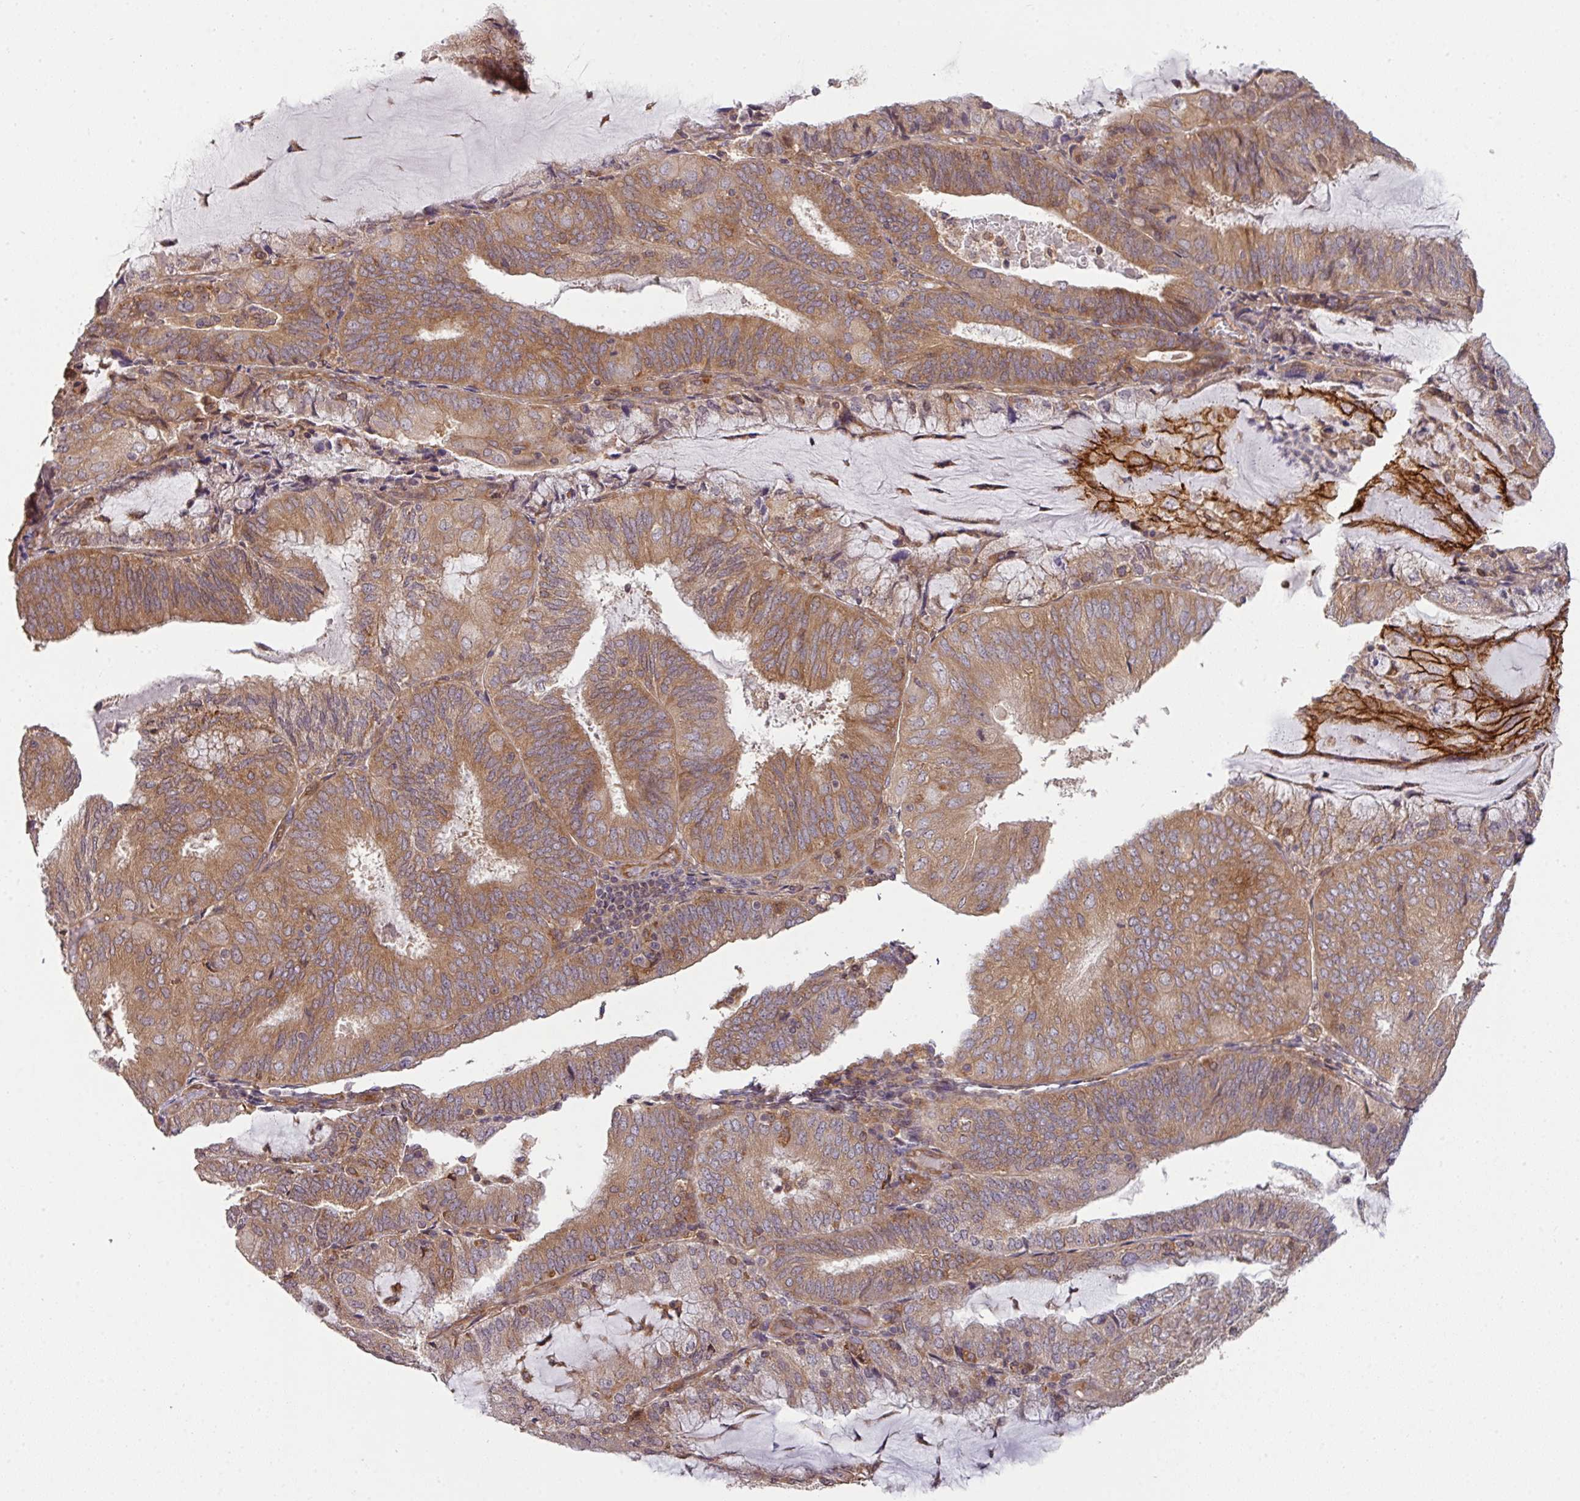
{"staining": {"intensity": "moderate", "quantity": ">75%", "location": "cytoplasmic/membranous"}, "tissue": "endometrial cancer", "cell_type": "Tumor cells", "image_type": "cancer", "snomed": [{"axis": "morphology", "description": "Adenocarcinoma, NOS"}, {"axis": "topography", "description": "Endometrium"}], "caption": "Human endometrial adenocarcinoma stained with a protein marker displays moderate staining in tumor cells.", "gene": "CYFIP2", "patient": {"sex": "female", "age": 81}}